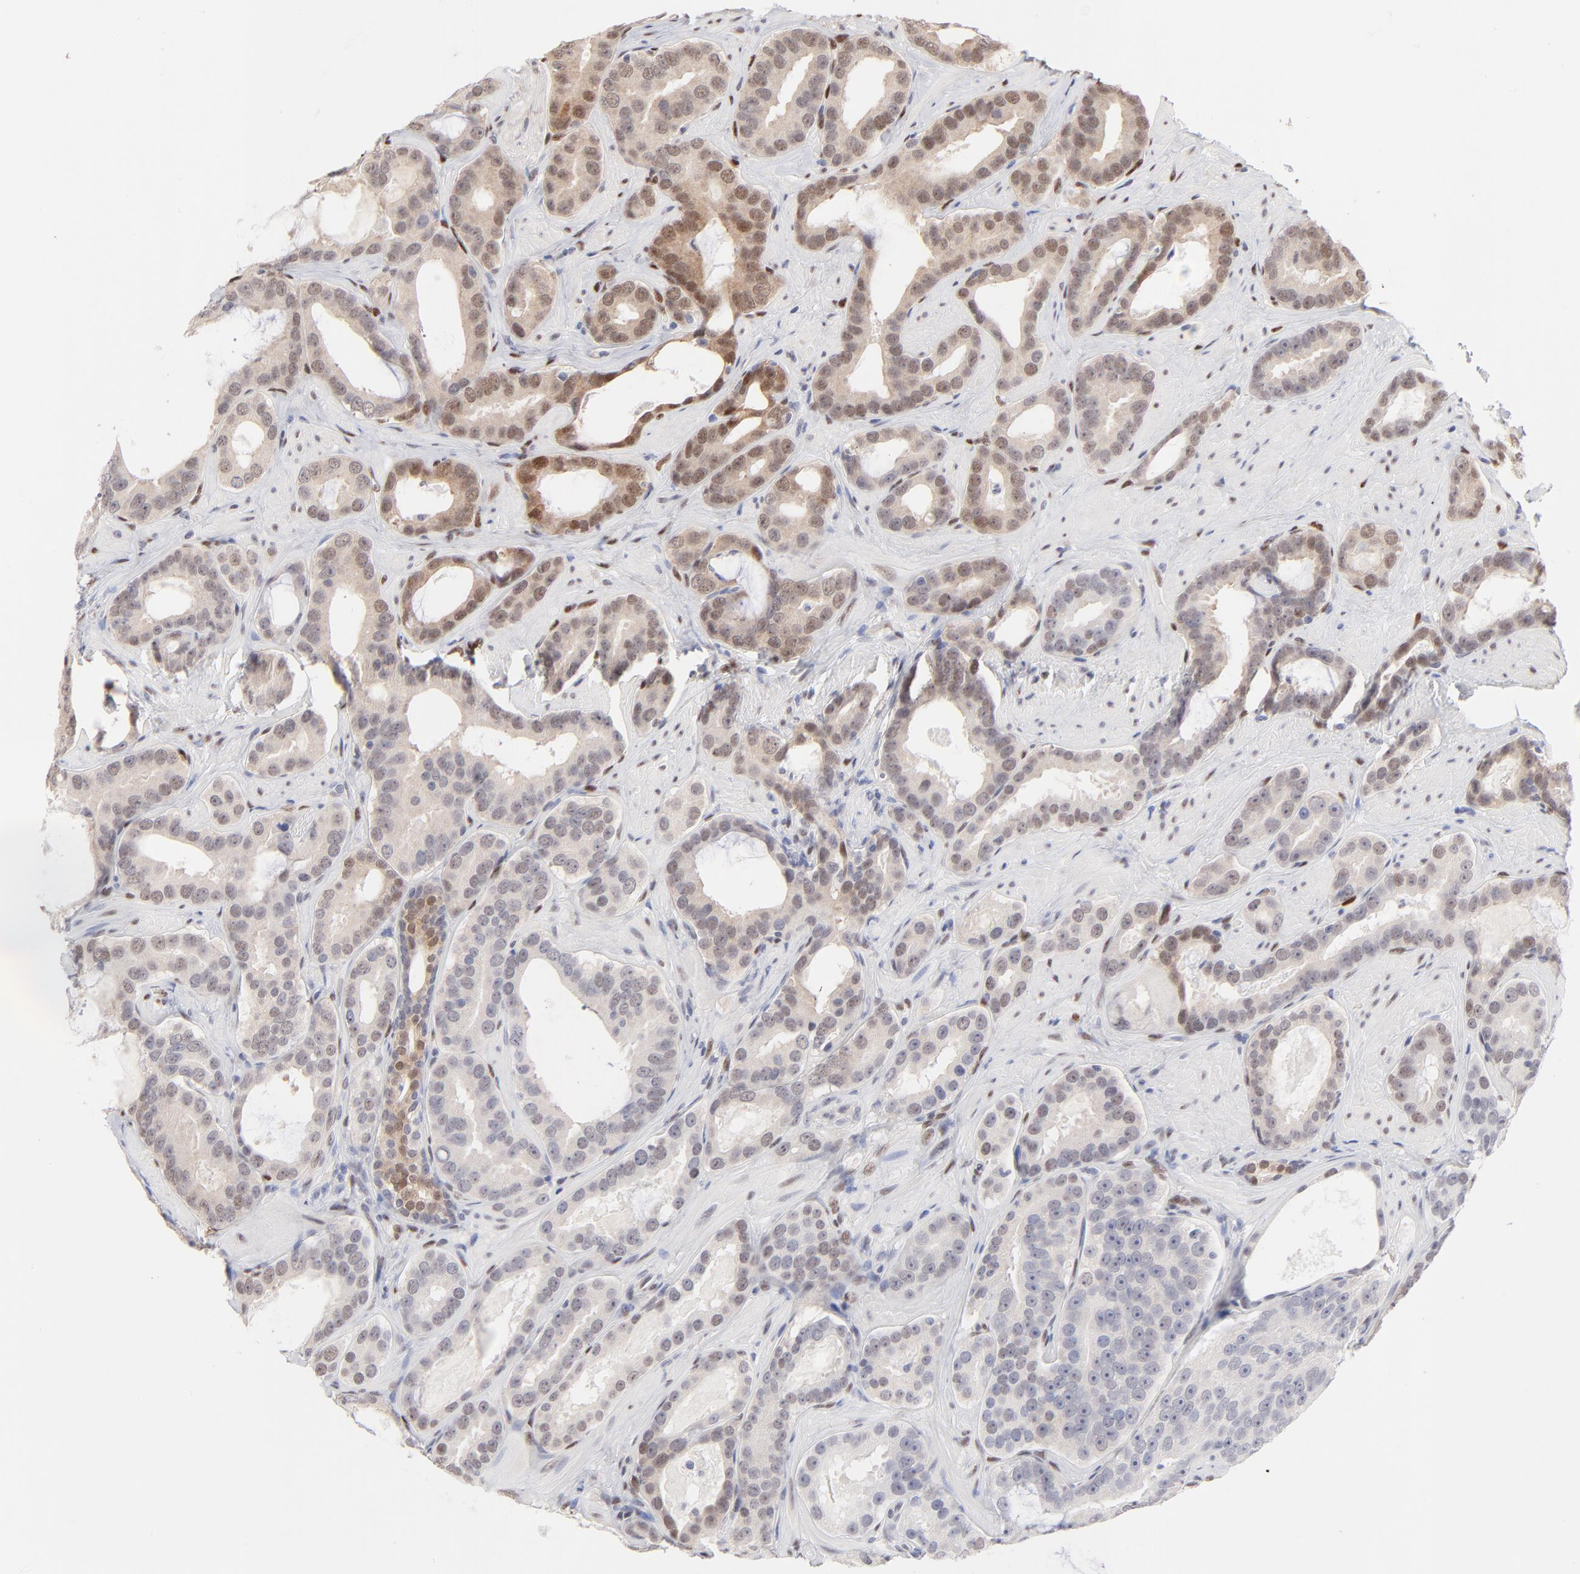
{"staining": {"intensity": "moderate", "quantity": "25%-75%", "location": "nuclear"}, "tissue": "prostate cancer", "cell_type": "Tumor cells", "image_type": "cancer", "snomed": [{"axis": "morphology", "description": "Adenocarcinoma, Low grade"}, {"axis": "topography", "description": "Prostate"}], "caption": "Immunohistochemical staining of human adenocarcinoma (low-grade) (prostate) displays moderate nuclear protein expression in approximately 25%-75% of tumor cells. The staining was performed using DAB (3,3'-diaminobenzidine), with brown indicating positive protein expression. Nuclei are stained blue with hematoxylin.", "gene": "STAT3", "patient": {"sex": "male", "age": 59}}